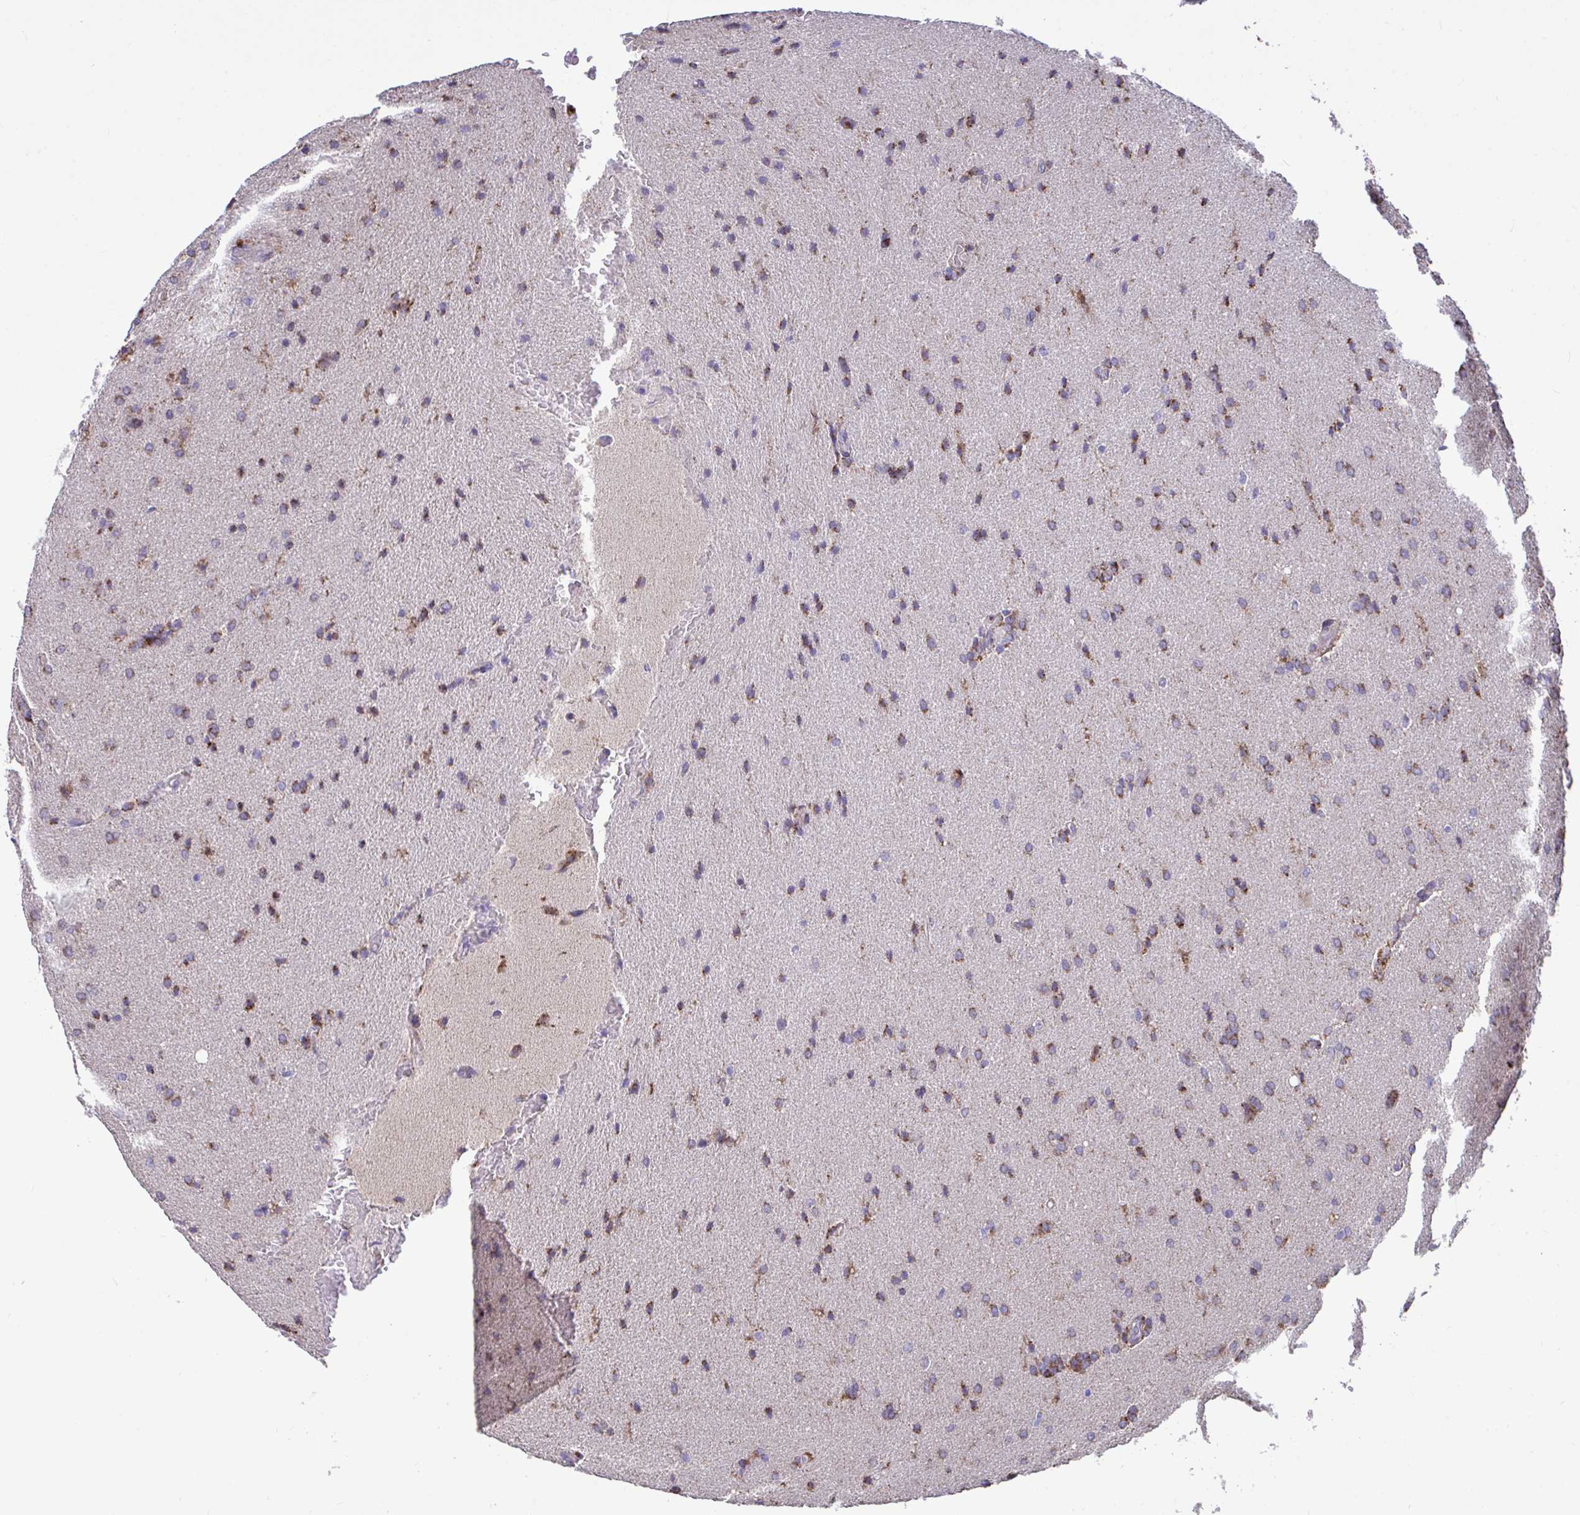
{"staining": {"intensity": "moderate", "quantity": "25%-75%", "location": "cytoplasmic/membranous"}, "tissue": "glioma", "cell_type": "Tumor cells", "image_type": "cancer", "snomed": [{"axis": "morphology", "description": "Glioma, malignant, High grade"}, {"axis": "topography", "description": "Brain"}], "caption": "Immunohistochemical staining of malignant glioma (high-grade) exhibits medium levels of moderate cytoplasmic/membranous expression in approximately 25%-75% of tumor cells. Using DAB (brown) and hematoxylin (blue) stains, captured at high magnification using brightfield microscopy.", "gene": "SARS2", "patient": {"sex": "male", "age": 56}}